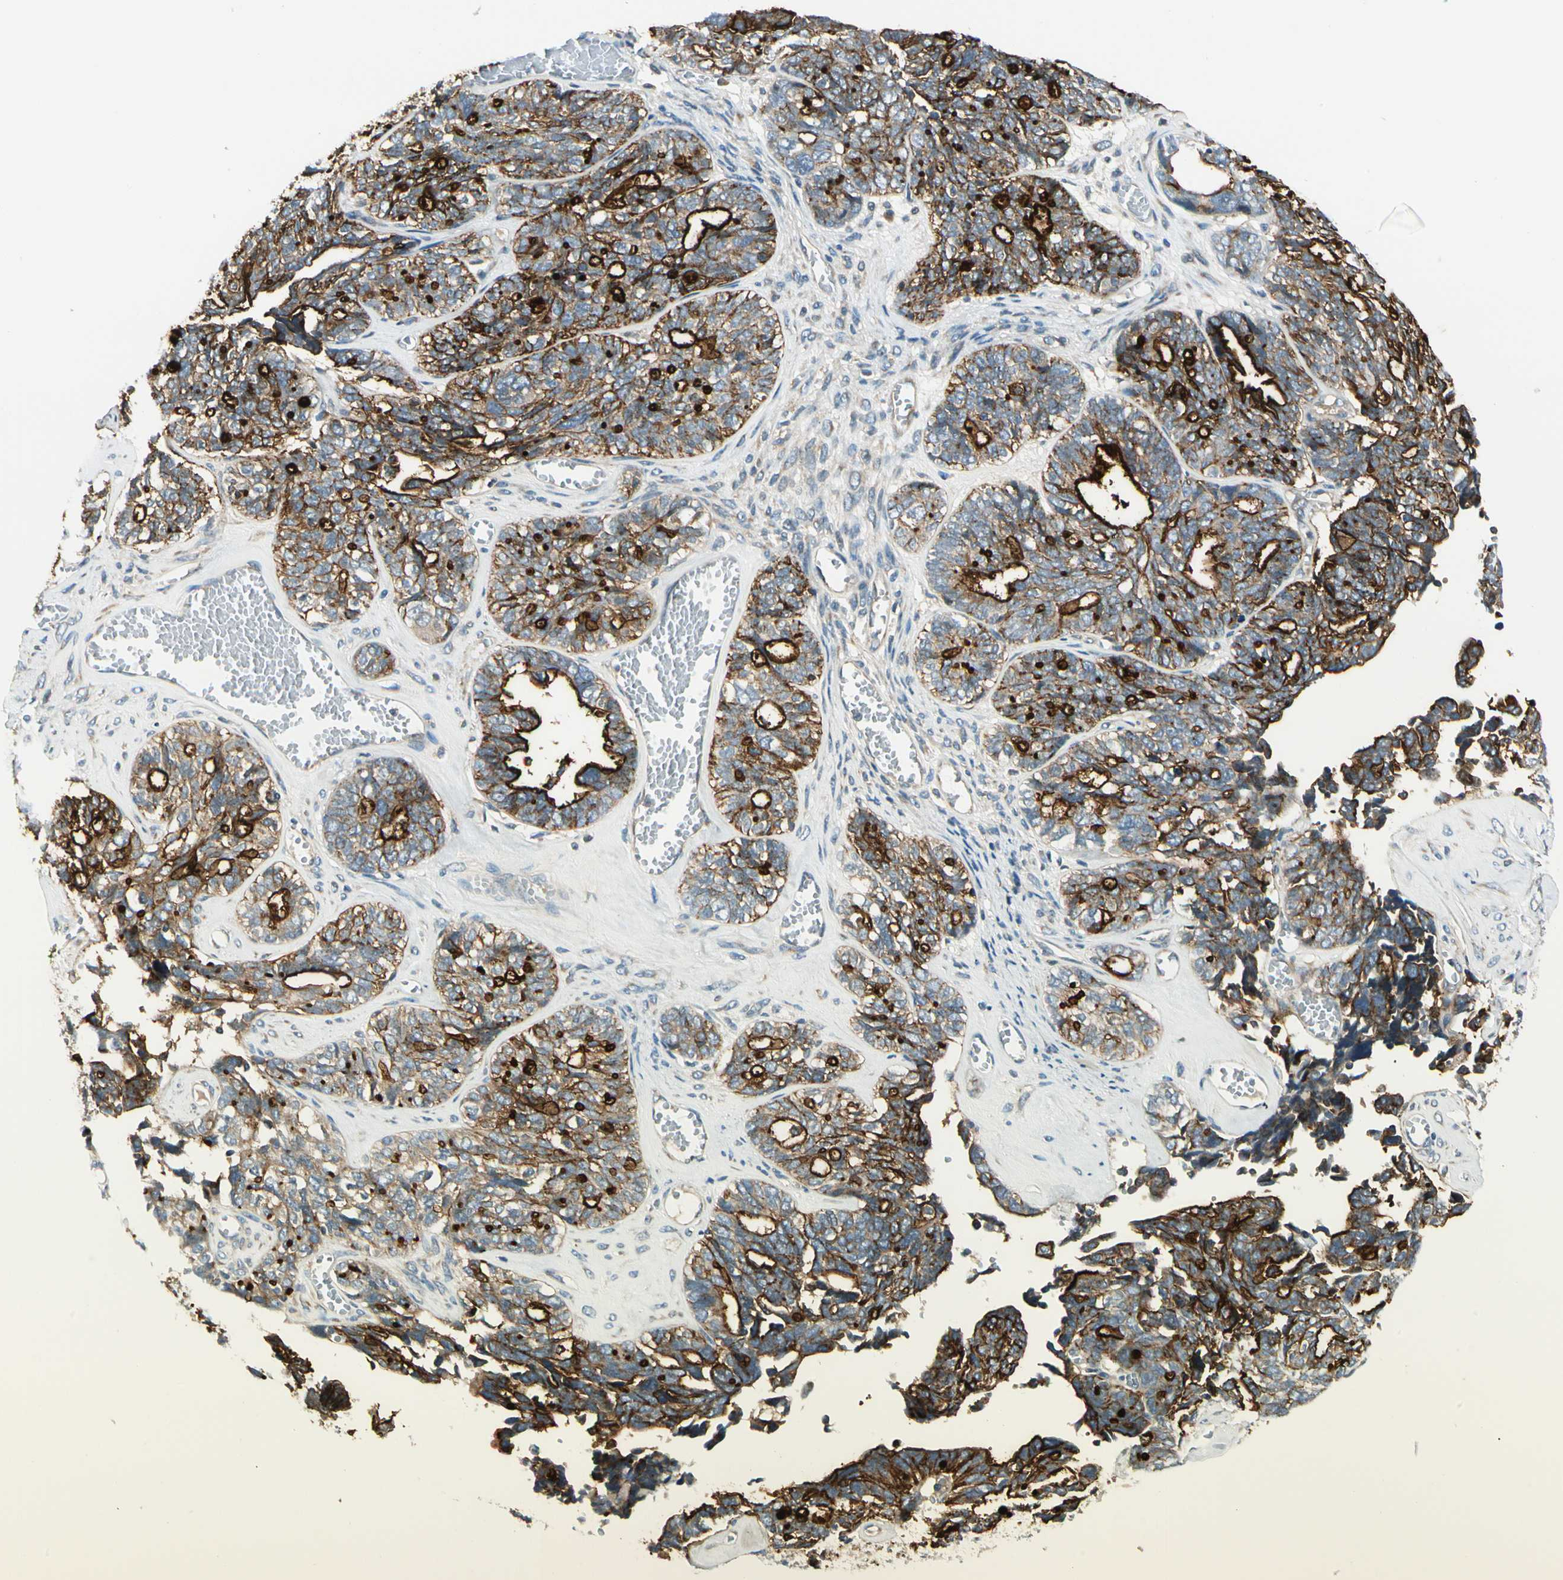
{"staining": {"intensity": "strong", "quantity": ">75%", "location": "cytoplasmic/membranous"}, "tissue": "ovarian cancer", "cell_type": "Tumor cells", "image_type": "cancer", "snomed": [{"axis": "morphology", "description": "Cystadenocarcinoma, serous, NOS"}, {"axis": "topography", "description": "Ovary"}], "caption": "A micrograph of human ovarian serous cystadenocarcinoma stained for a protein reveals strong cytoplasmic/membranous brown staining in tumor cells.", "gene": "BNIP1", "patient": {"sex": "female", "age": 79}}